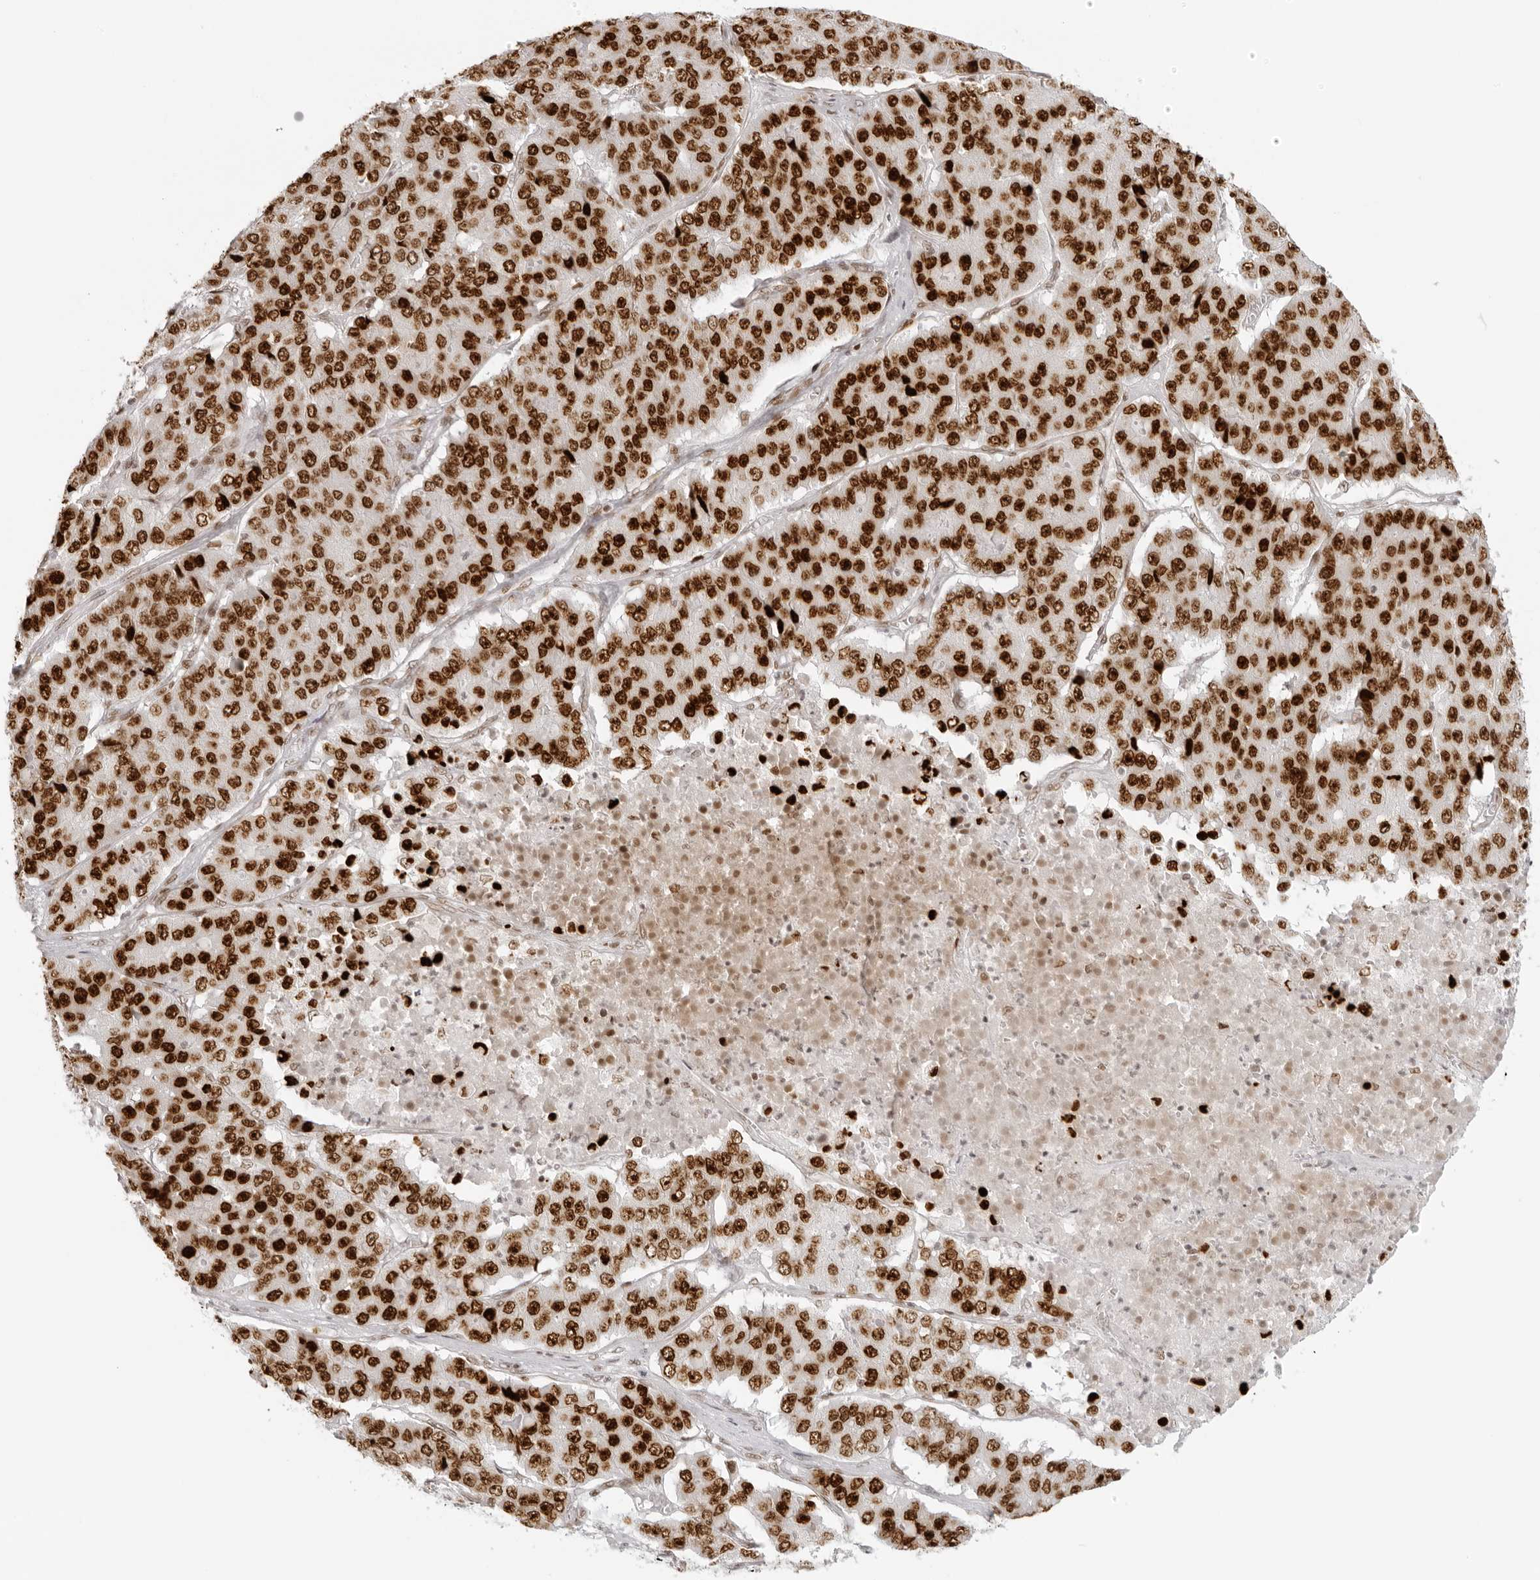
{"staining": {"intensity": "strong", "quantity": ">75%", "location": "nuclear"}, "tissue": "pancreatic cancer", "cell_type": "Tumor cells", "image_type": "cancer", "snomed": [{"axis": "morphology", "description": "Adenocarcinoma, NOS"}, {"axis": "topography", "description": "Pancreas"}], "caption": "The immunohistochemical stain labels strong nuclear staining in tumor cells of pancreatic cancer (adenocarcinoma) tissue. The protein is shown in brown color, while the nuclei are stained blue.", "gene": "RCC1", "patient": {"sex": "male", "age": 50}}